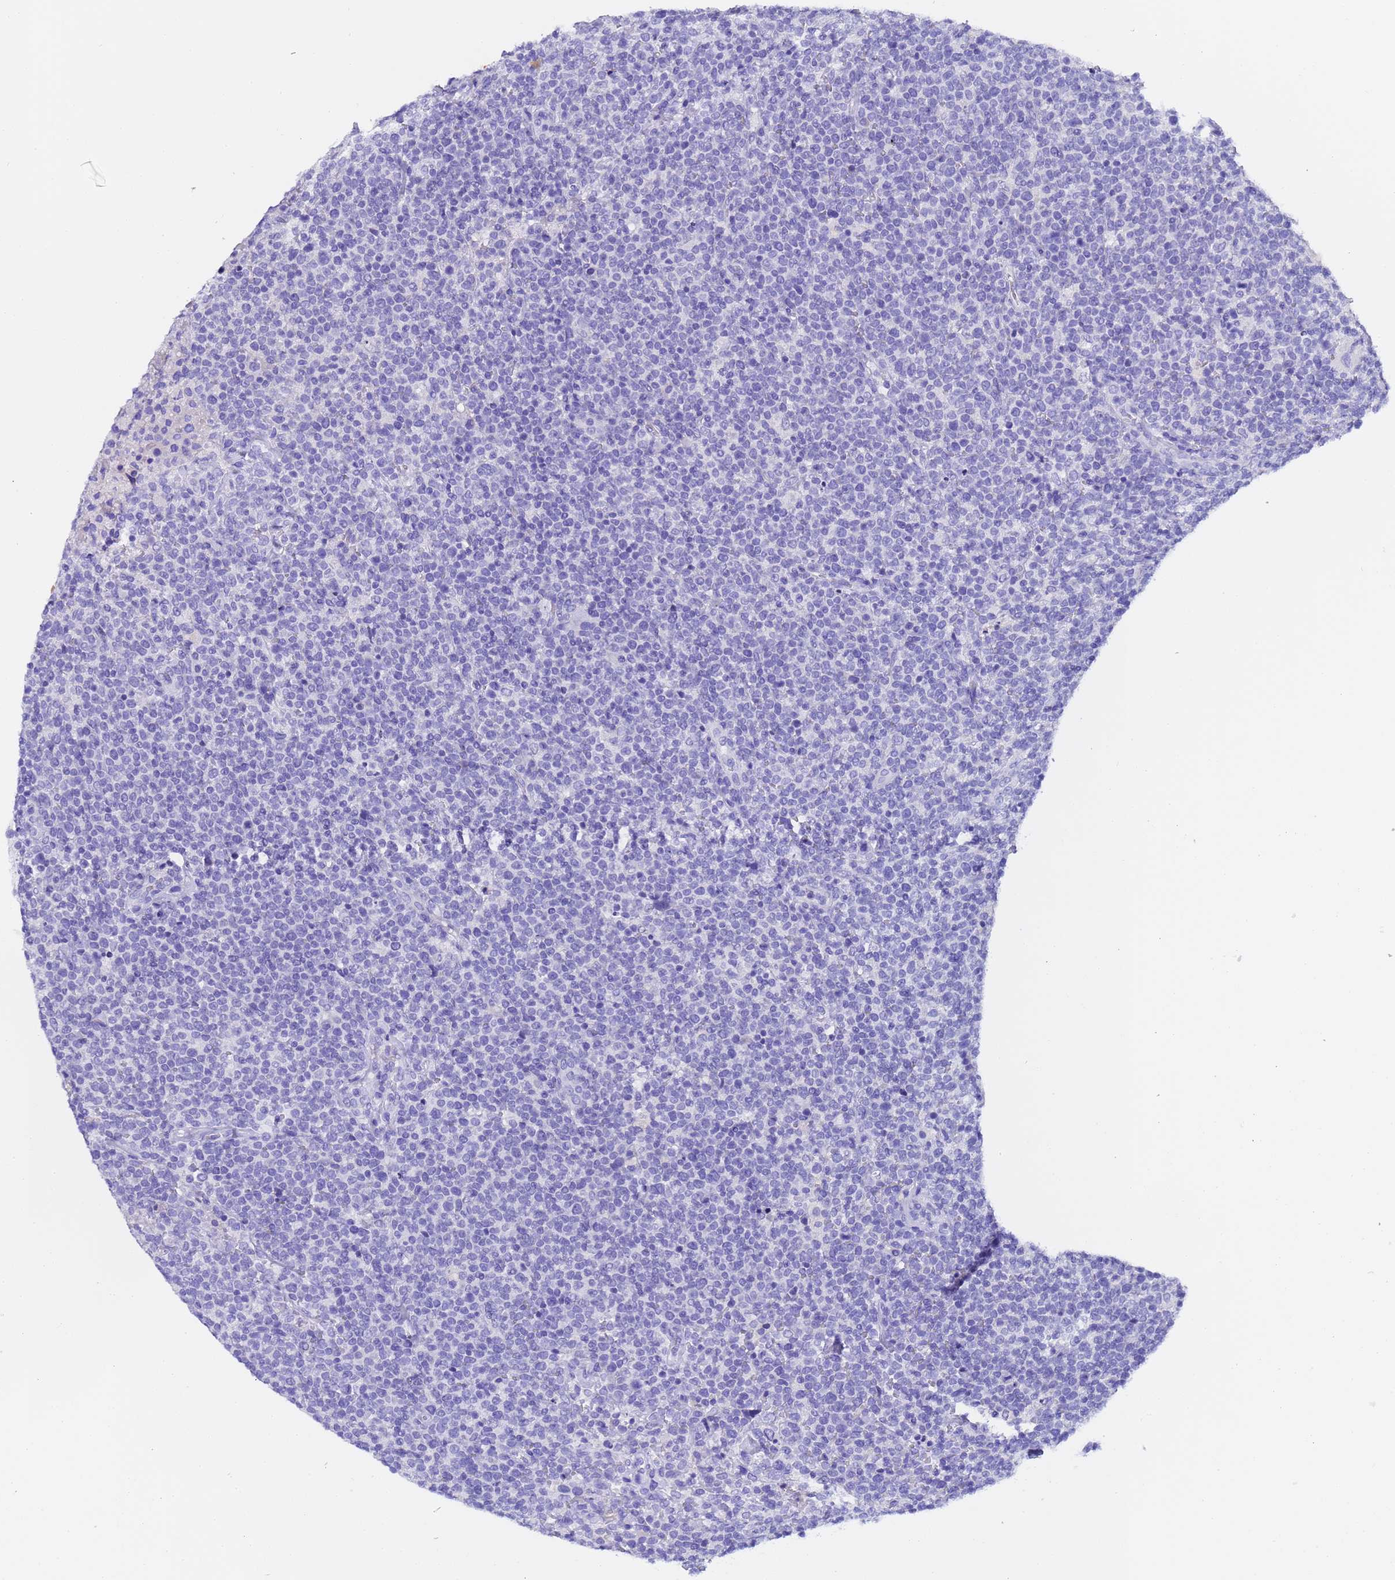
{"staining": {"intensity": "negative", "quantity": "none", "location": "none"}, "tissue": "lymphoma", "cell_type": "Tumor cells", "image_type": "cancer", "snomed": [{"axis": "morphology", "description": "Malignant lymphoma, non-Hodgkin's type, High grade"}, {"axis": "topography", "description": "Lymph node"}], "caption": "DAB immunohistochemical staining of human lymphoma exhibits no significant positivity in tumor cells. (Brightfield microscopy of DAB (3,3'-diaminobenzidine) IHC at high magnification).", "gene": "GABRA1", "patient": {"sex": "male", "age": 61}}